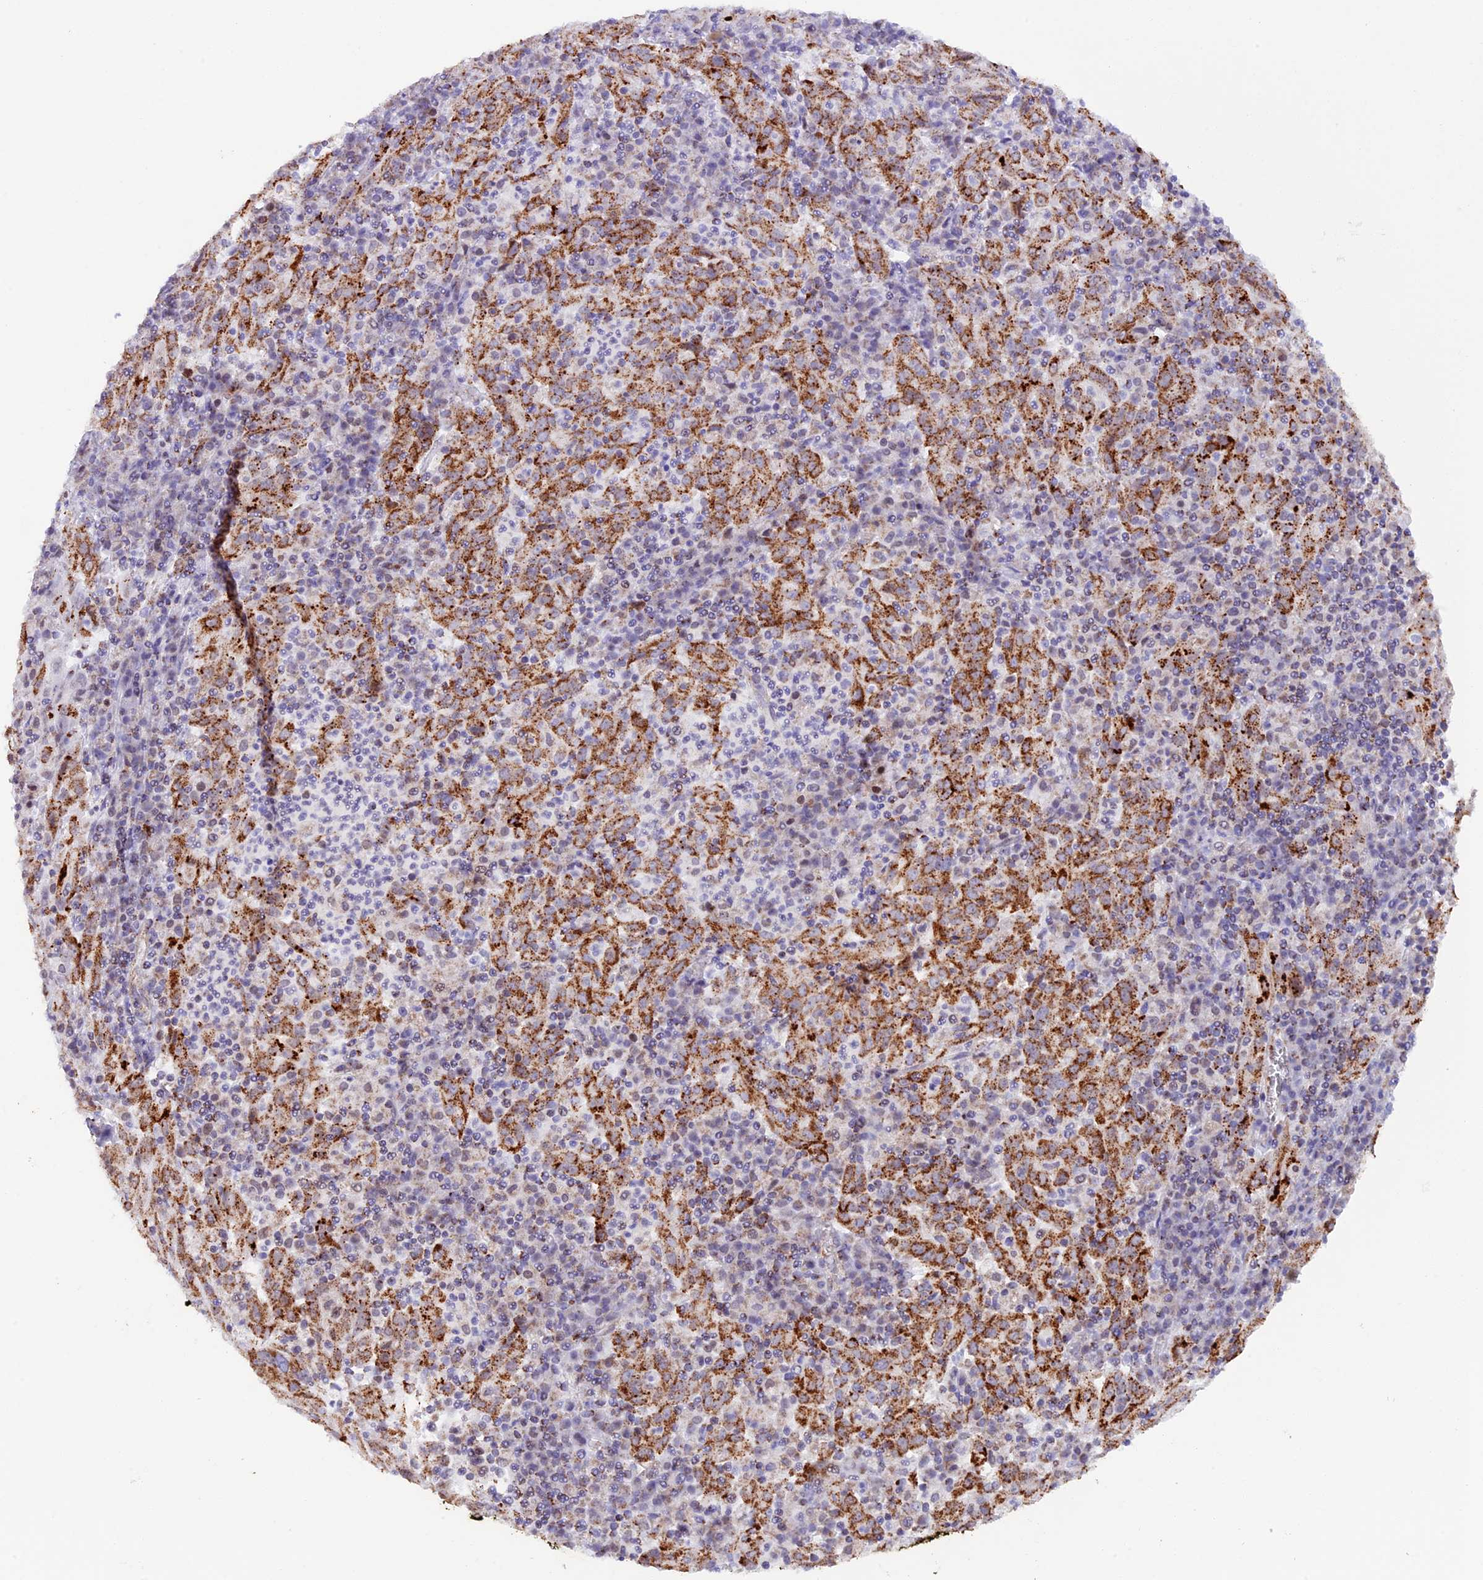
{"staining": {"intensity": "strong", "quantity": ">75%", "location": "cytoplasmic/membranous"}, "tissue": "pancreatic cancer", "cell_type": "Tumor cells", "image_type": "cancer", "snomed": [{"axis": "morphology", "description": "Adenocarcinoma, NOS"}, {"axis": "topography", "description": "Pancreas"}], "caption": "Protein staining of pancreatic adenocarcinoma tissue shows strong cytoplasmic/membranous expression in about >75% of tumor cells.", "gene": "TFAM", "patient": {"sex": "male", "age": 63}}